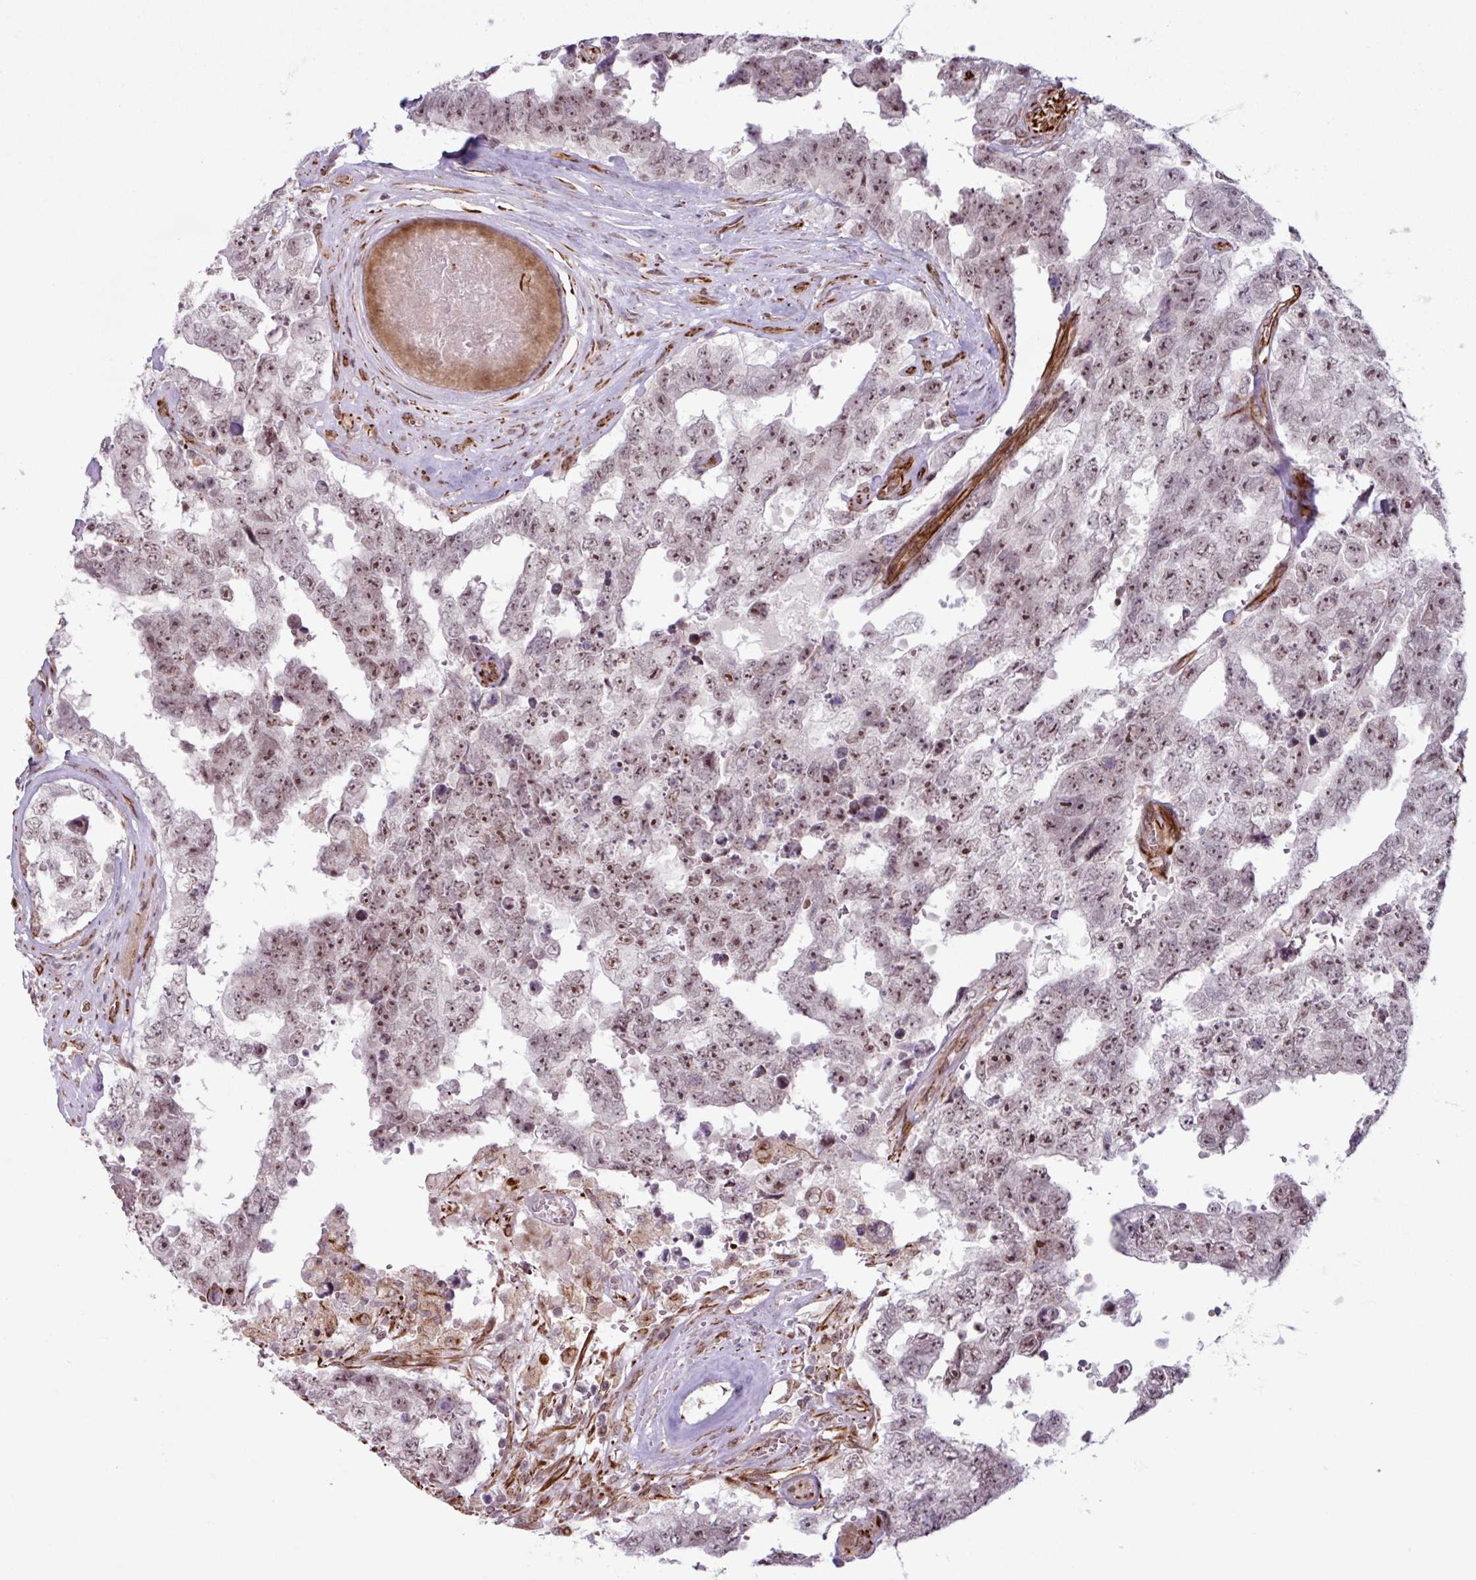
{"staining": {"intensity": "moderate", "quantity": ">75%", "location": "nuclear"}, "tissue": "testis cancer", "cell_type": "Tumor cells", "image_type": "cancer", "snomed": [{"axis": "morphology", "description": "Normal tissue, NOS"}, {"axis": "morphology", "description": "Carcinoma, Embryonal, NOS"}, {"axis": "topography", "description": "Testis"}, {"axis": "topography", "description": "Epididymis"}], "caption": "Testis cancer (embryonal carcinoma) tissue displays moderate nuclear expression in about >75% of tumor cells, visualized by immunohistochemistry.", "gene": "CHD3", "patient": {"sex": "male", "age": 25}}